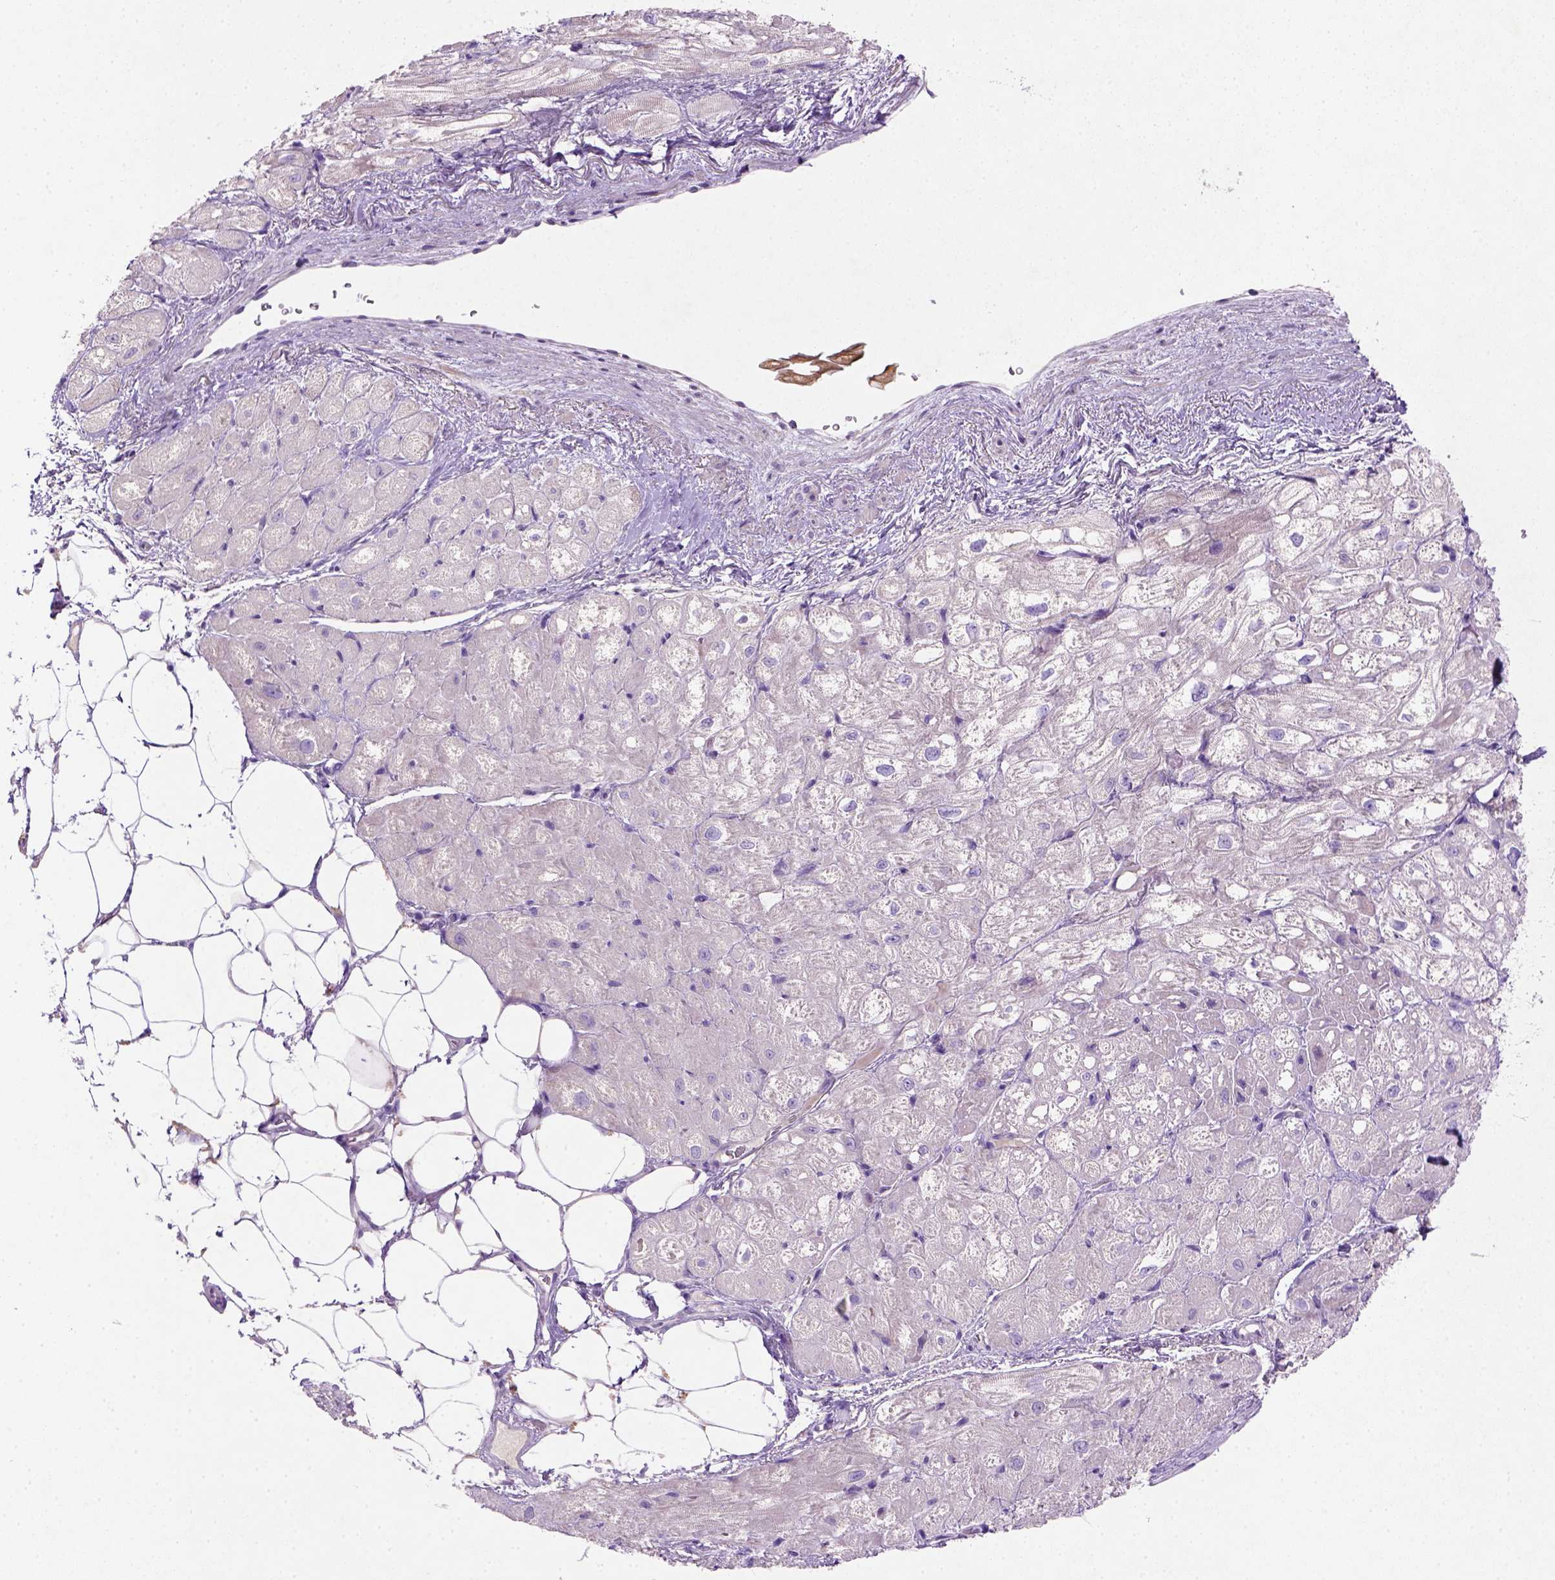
{"staining": {"intensity": "negative", "quantity": "none", "location": "none"}, "tissue": "heart muscle", "cell_type": "Cardiomyocytes", "image_type": "normal", "snomed": [{"axis": "morphology", "description": "Normal tissue, NOS"}, {"axis": "topography", "description": "Heart"}], "caption": "DAB (3,3'-diaminobenzidine) immunohistochemical staining of unremarkable human heart muscle demonstrates no significant expression in cardiomyocytes.", "gene": "NUDT2", "patient": {"sex": "female", "age": 69}}